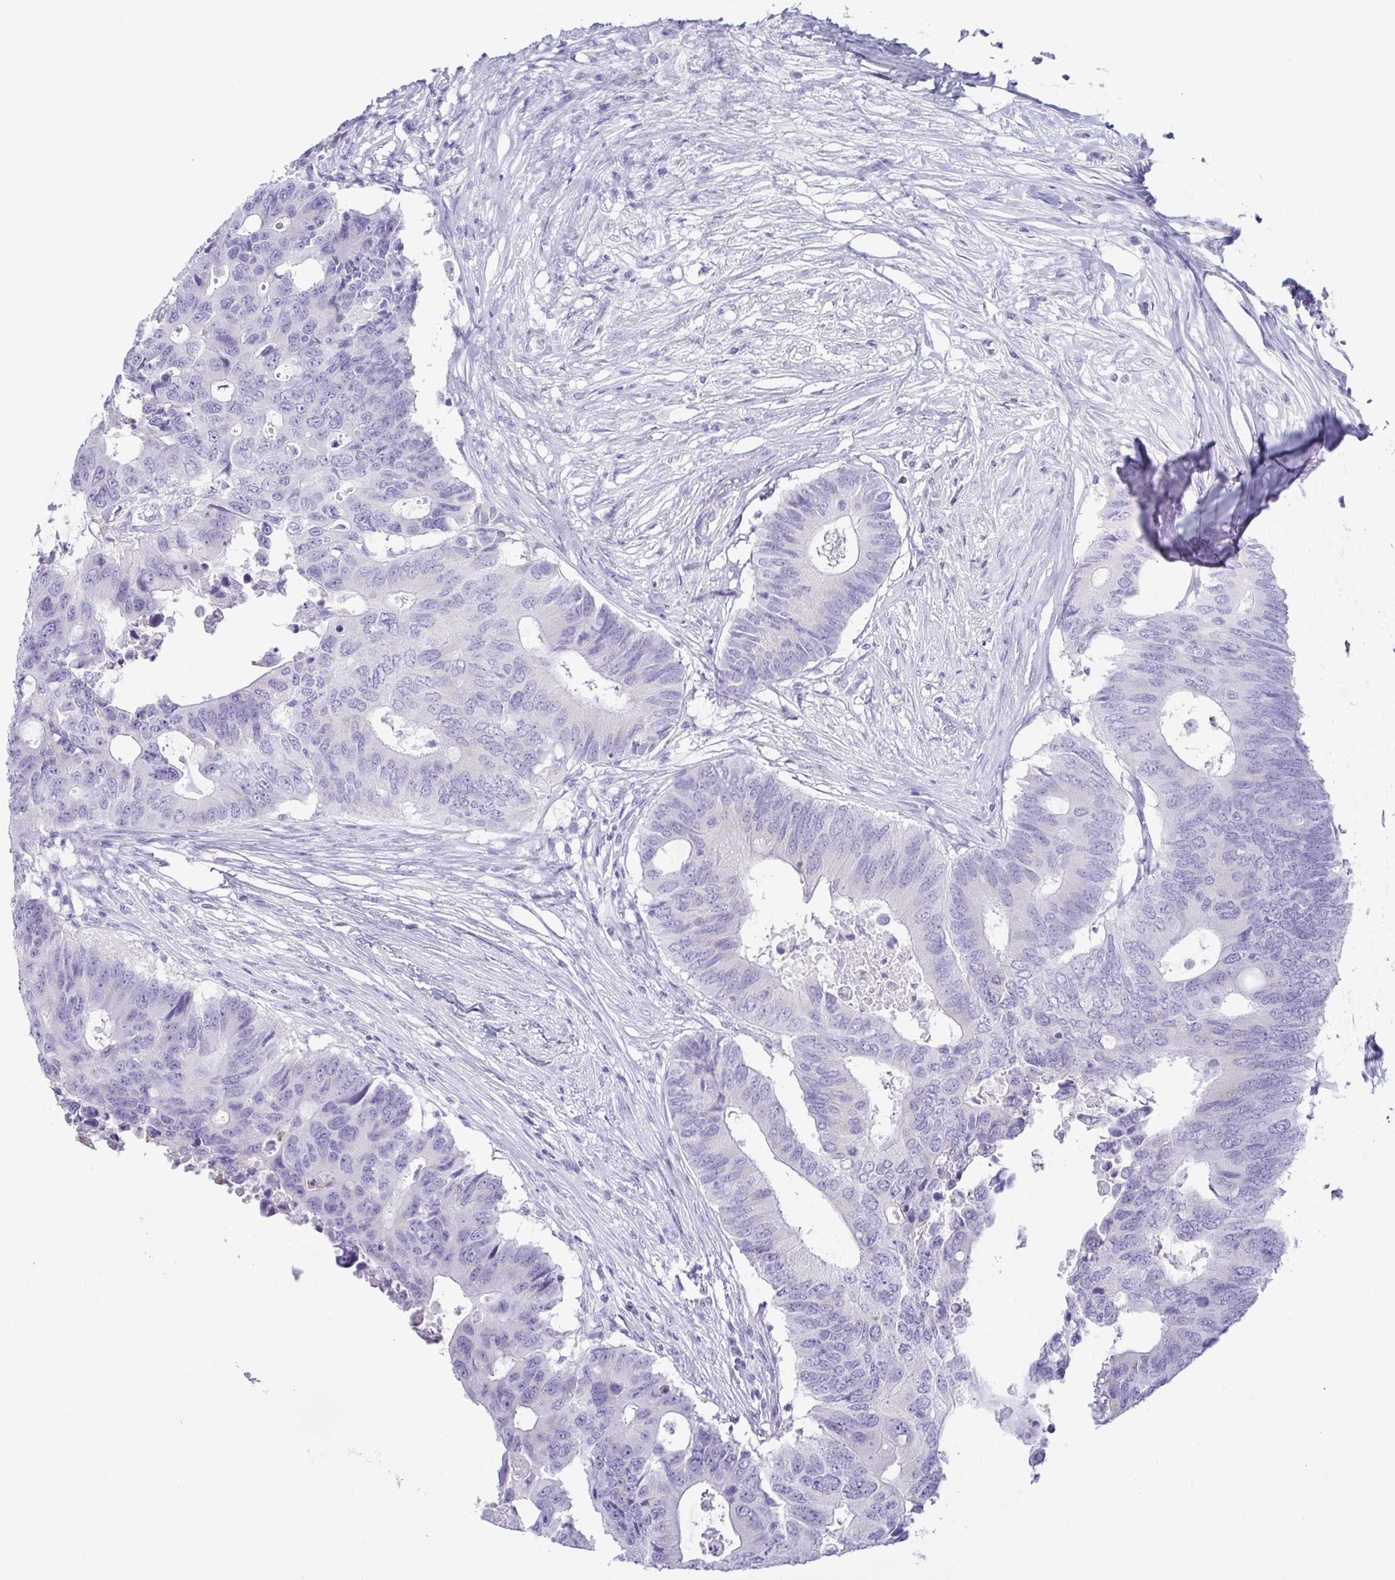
{"staining": {"intensity": "negative", "quantity": "none", "location": "none"}, "tissue": "colorectal cancer", "cell_type": "Tumor cells", "image_type": "cancer", "snomed": [{"axis": "morphology", "description": "Adenocarcinoma, NOS"}, {"axis": "topography", "description": "Colon"}], "caption": "Tumor cells are negative for protein expression in human colorectal cancer.", "gene": "AZU1", "patient": {"sex": "male", "age": 71}}